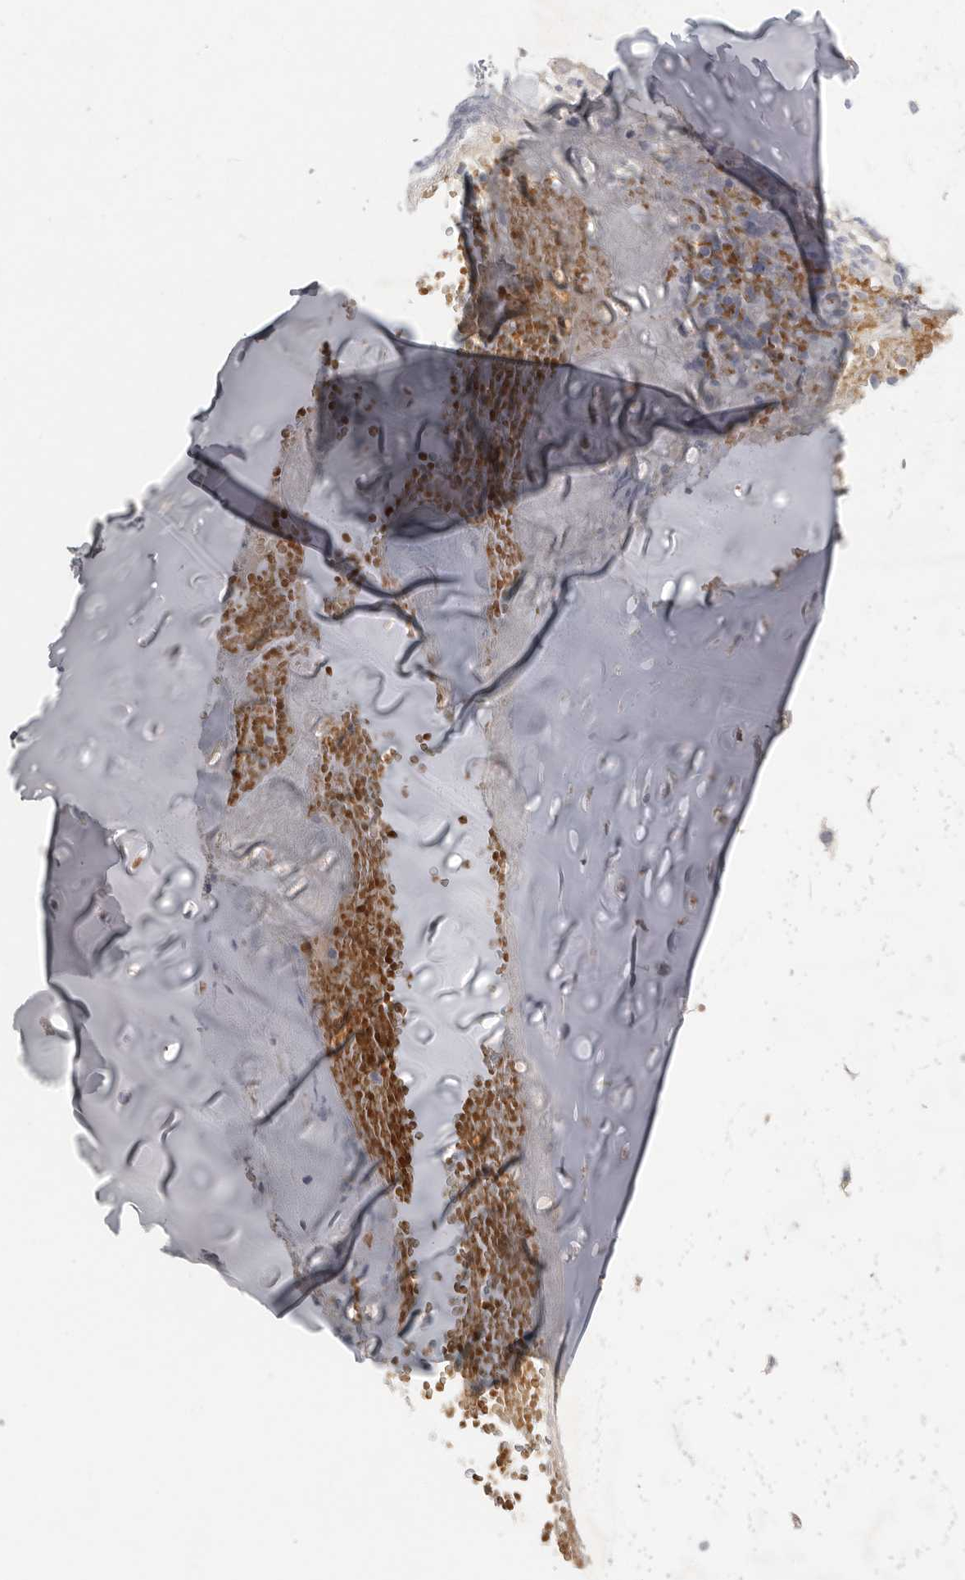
{"staining": {"intensity": "moderate", "quantity": ">75%", "location": "cytoplasmic/membranous"}, "tissue": "adipose tissue", "cell_type": "Adipocytes", "image_type": "normal", "snomed": [{"axis": "morphology", "description": "Normal tissue, NOS"}, {"axis": "morphology", "description": "Basal cell carcinoma"}, {"axis": "topography", "description": "Cartilage tissue"}, {"axis": "topography", "description": "Nasopharynx"}, {"axis": "topography", "description": "Oral tissue"}], "caption": "Protein expression analysis of unremarkable adipose tissue exhibits moderate cytoplasmic/membranous expression in approximately >75% of adipocytes. The staining was performed using DAB (3,3'-diaminobenzidine), with brown indicating positive protein expression. Nuclei are stained blue with hematoxylin.", "gene": "CFAP298", "patient": {"sex": "female", "age": 77}}